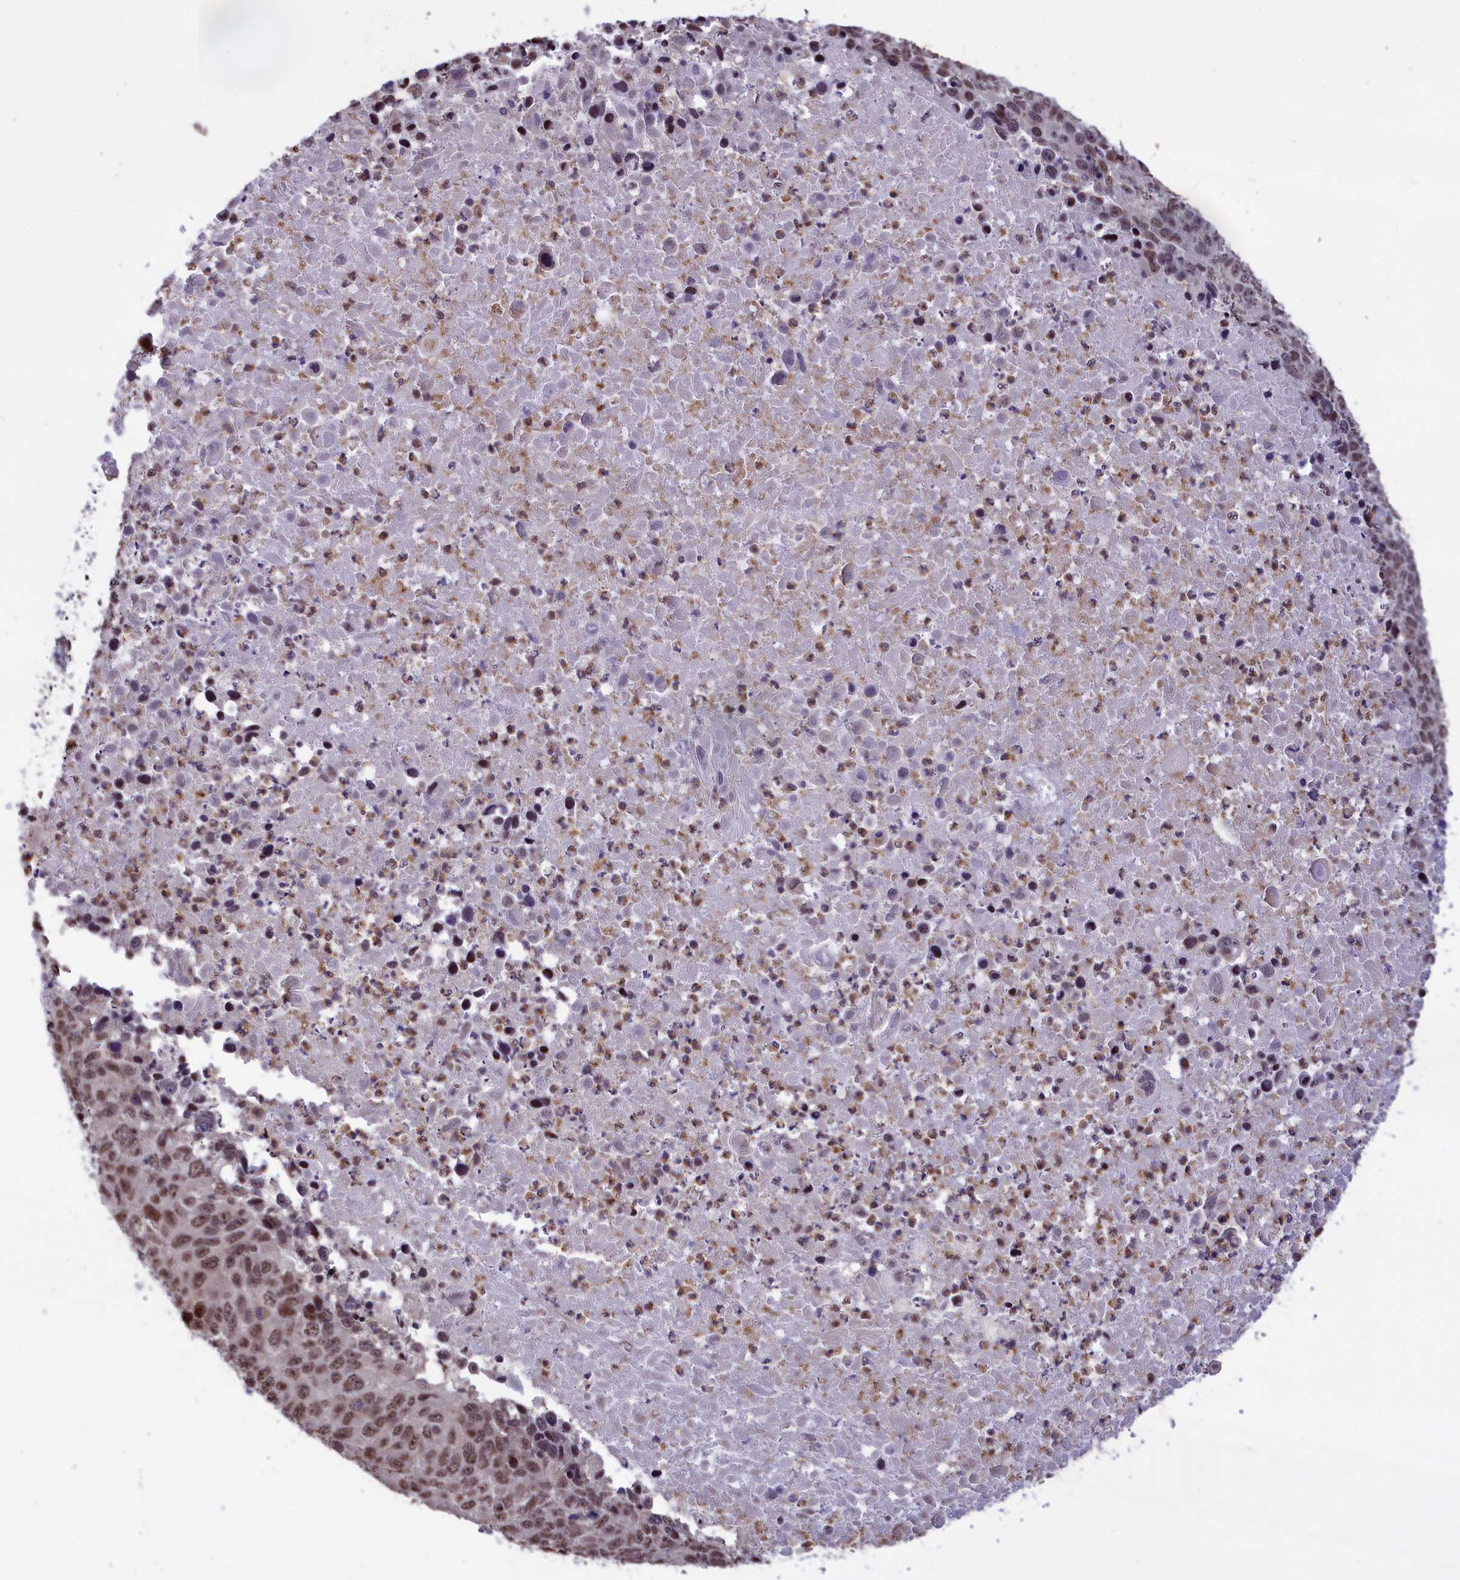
{"staining": {"intensity": "moderate", "quantity": ">75%", "location": "nuclear"}, "tissue": "lung cancer", "cell_type": "Tumor cells", "image_type": "cancer", "snomed": [{"axis": "morphology", "description": "Normal tissue, NOS"}, {"axis": "morphology", "description": "Squamous cell carcinoma, NOS"}, {"axis": "topography", "description": "Lymph node"}, {"axis": "topography", "description": "Lung"}], "caption": "Immunohistochemistry (IHC) (DAB) staining of human lung cancer shows moderate nuclear protein expression in approximately >75% of tumor cells. (Brightfield microscopy of DAB IHC at high magnification).", "gene": "RELB", "patient": {"sex": "male", "age": 66}}